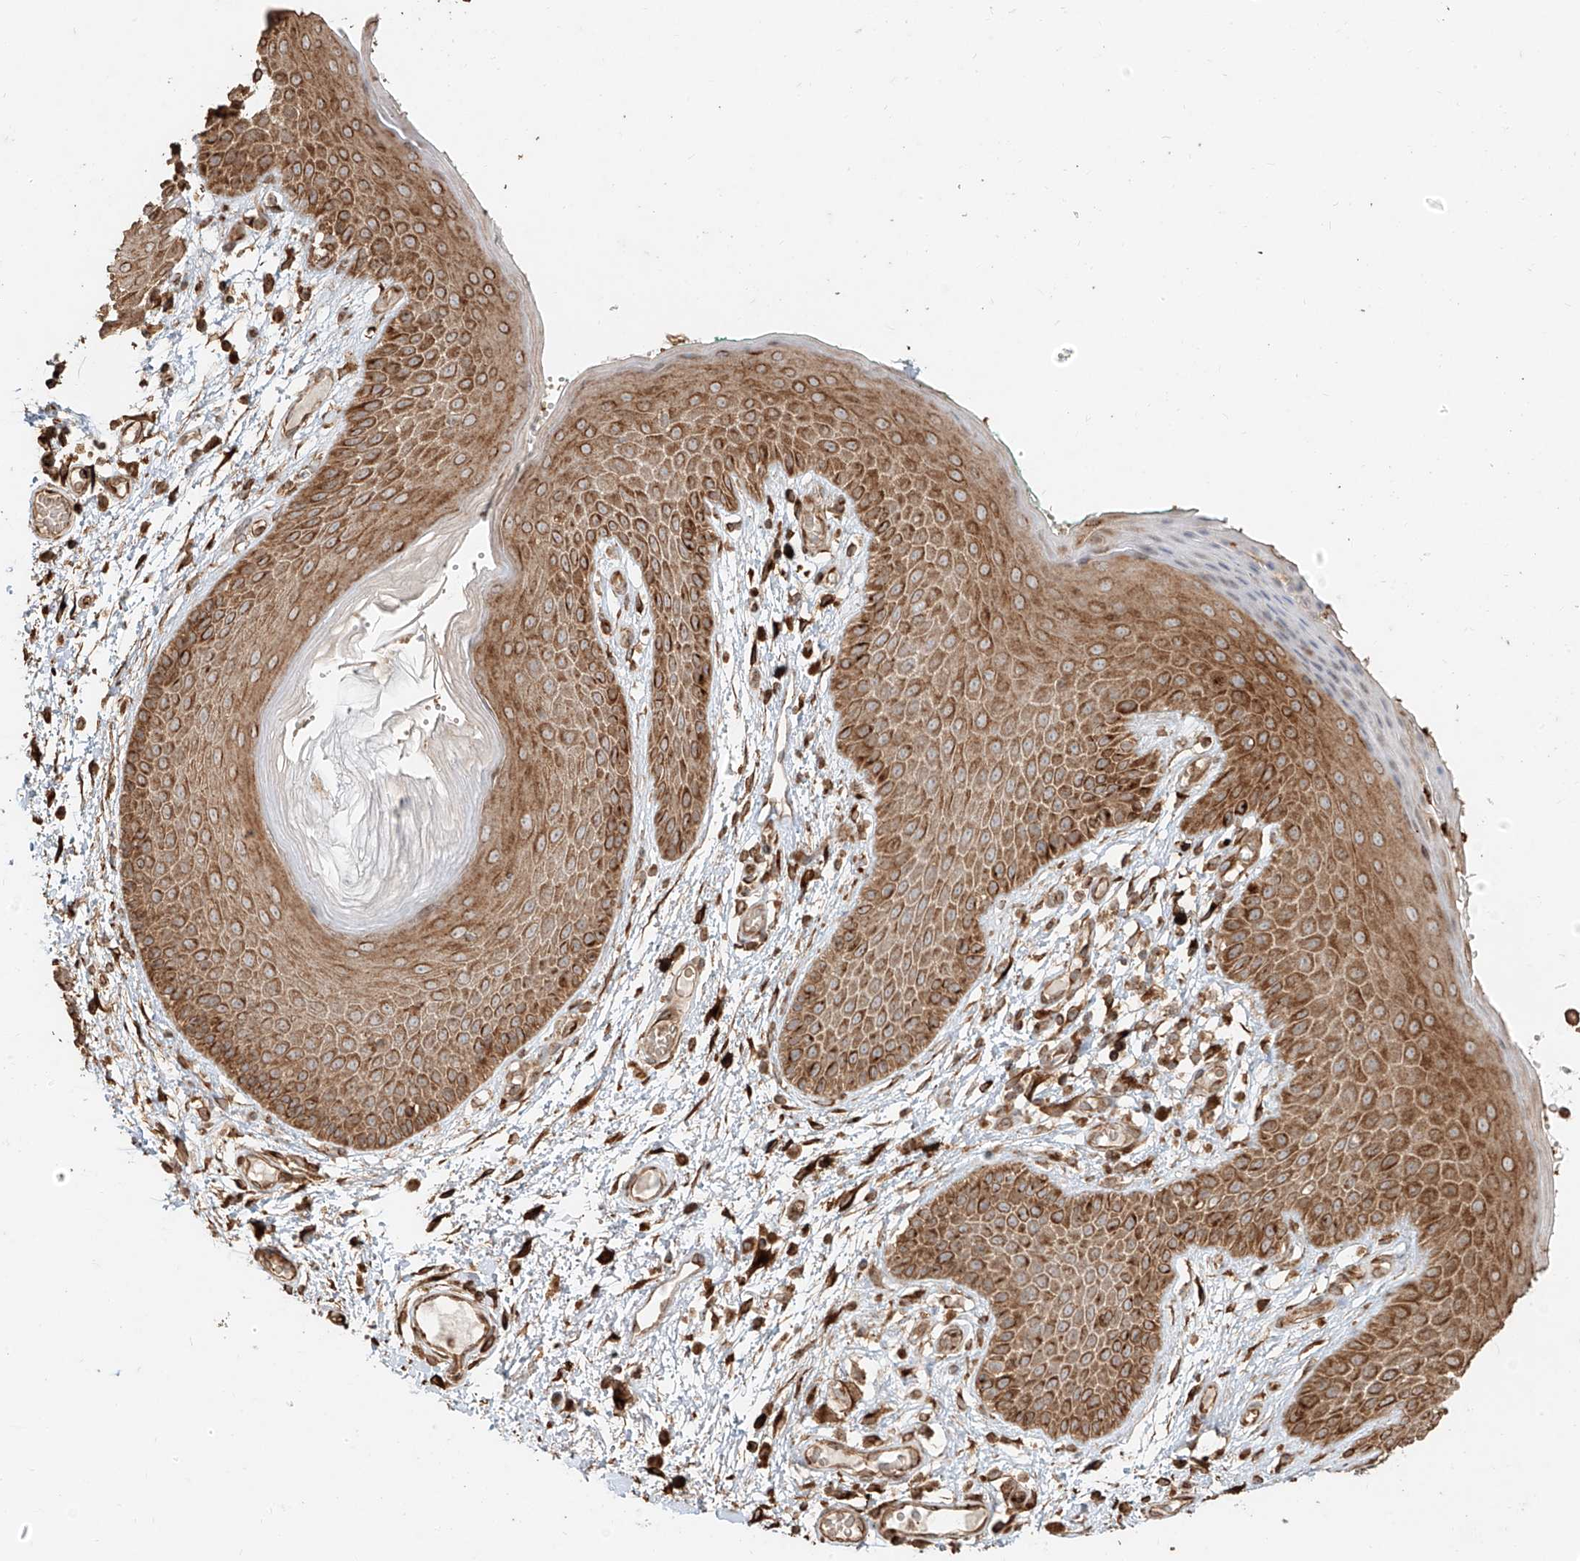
{"staining": {"intensity": "moderate", "quantity": ">75%", "location": "cytoplasmic/membranous"}, "tissue": "skin", "cell_type": "Epidermal cells", "image_type": "normal", "snomed": [{"axis": "morphology", "description": "Normal tissue, NOS"}, {"axis": "topography", "description": "Anal"}], "caption": "This histopathology image displays normal skin stained with immunohistochemistry (IHC) to label a protein in brown. The cytoplasmic/membranous of epidermal cells show moderate positivity for the protein. Nuclei are counter-stained blue.", "gene": "EFNB1", "patient": {"sex": "male", "age": 74}}